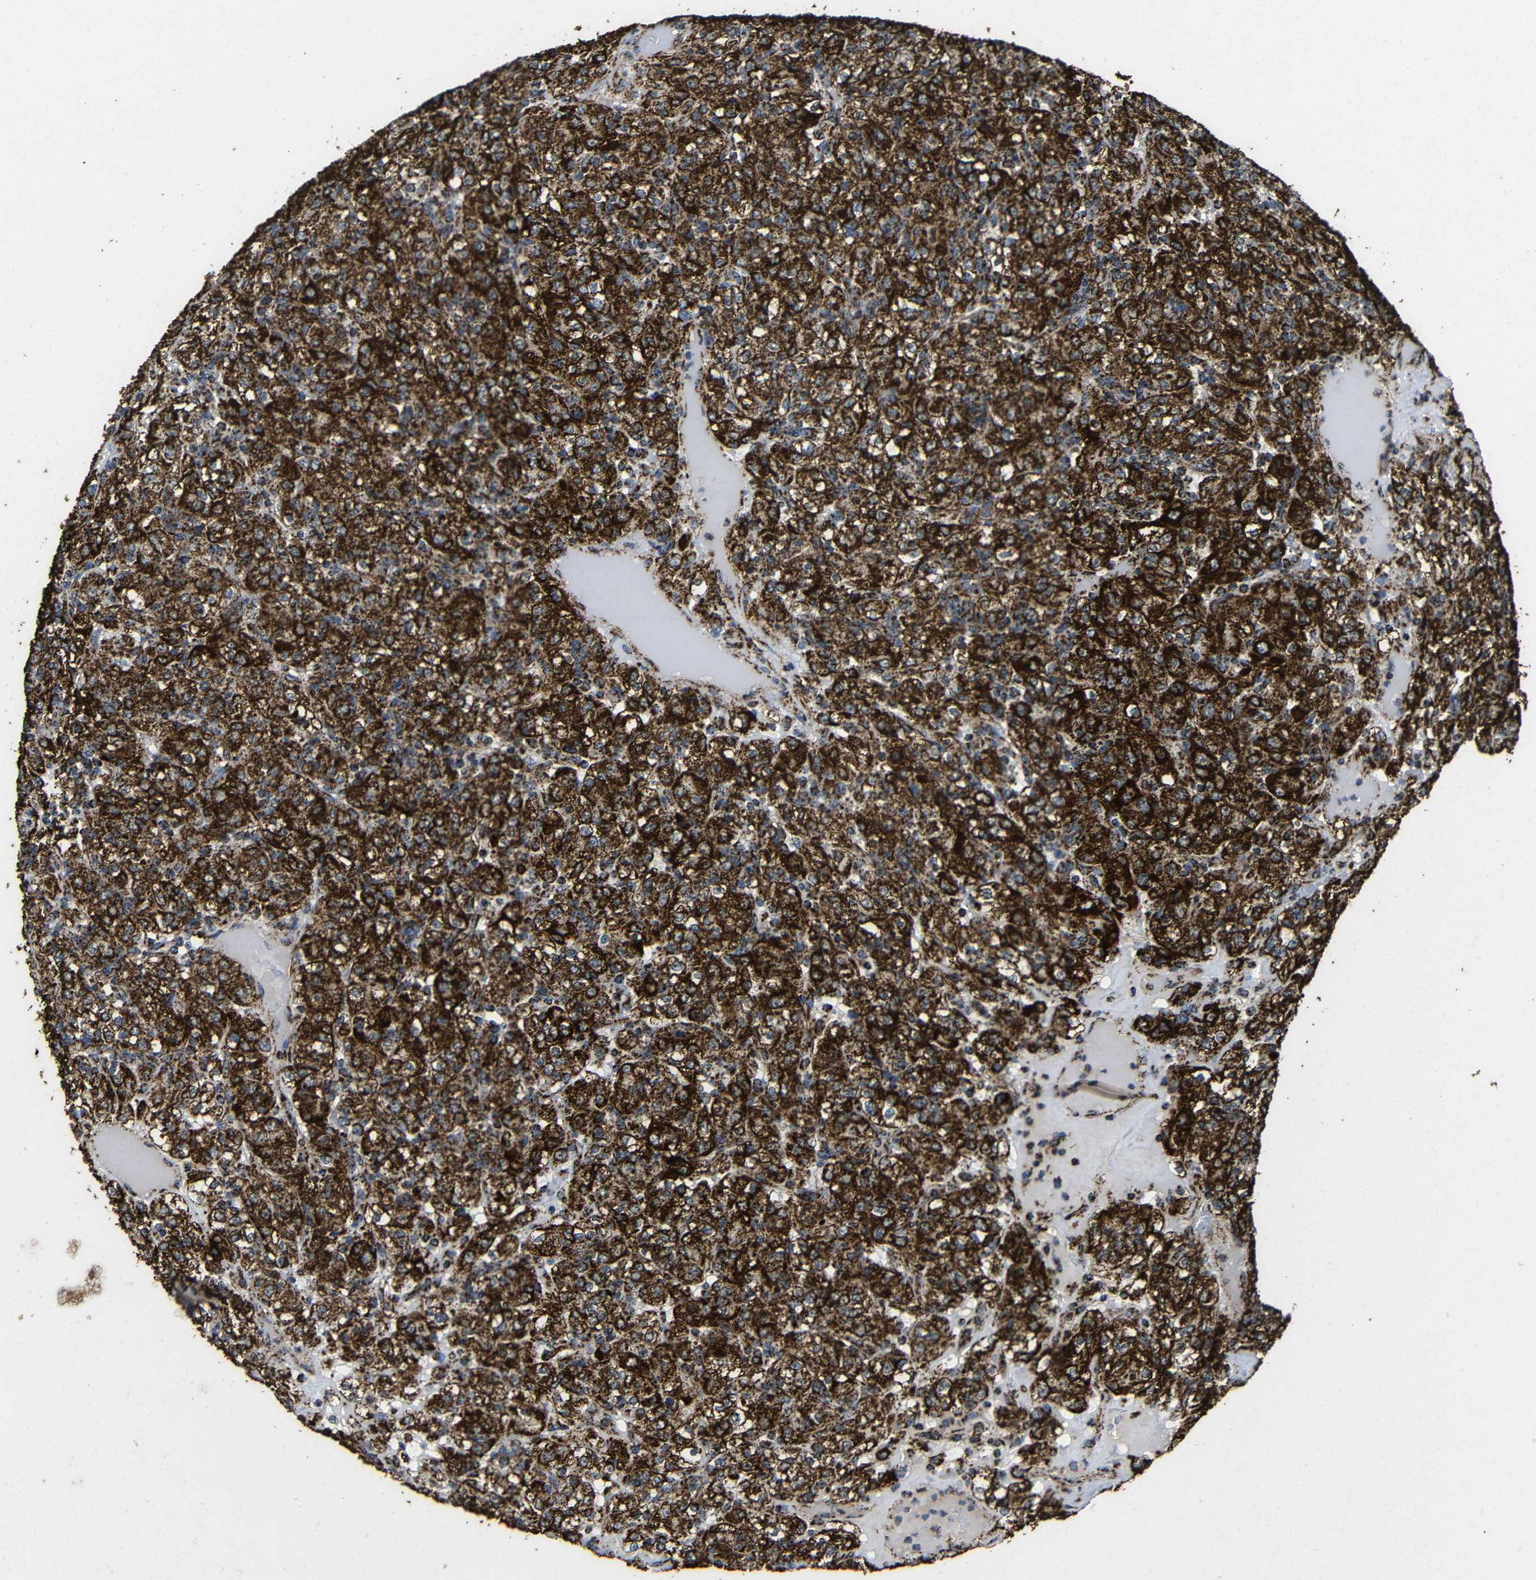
{"staining": {"intensity": "strong", "quantity": ">75%", "location": "cytoplasmic/membranous"}, "tissue": "renal cancer", "cell_type": "Tumor cells", "image_type": "cancer", "snomed": [{"axis": "morphology", "description": "Normal tissue, NOS"}, {"axis": "morphology", "description": "Adenocarcinoma, NOS"}, {"axis": "topography", "description": "Kidney"}], "caption": "Immunohistochemical staining of human renal cancer displays high levels of strong cytoplasmic/membranous positivity in approximately >75% of tumor cells.", "gene": "ATP5F1A", "patient": {"sex": "female", "age": 72}}